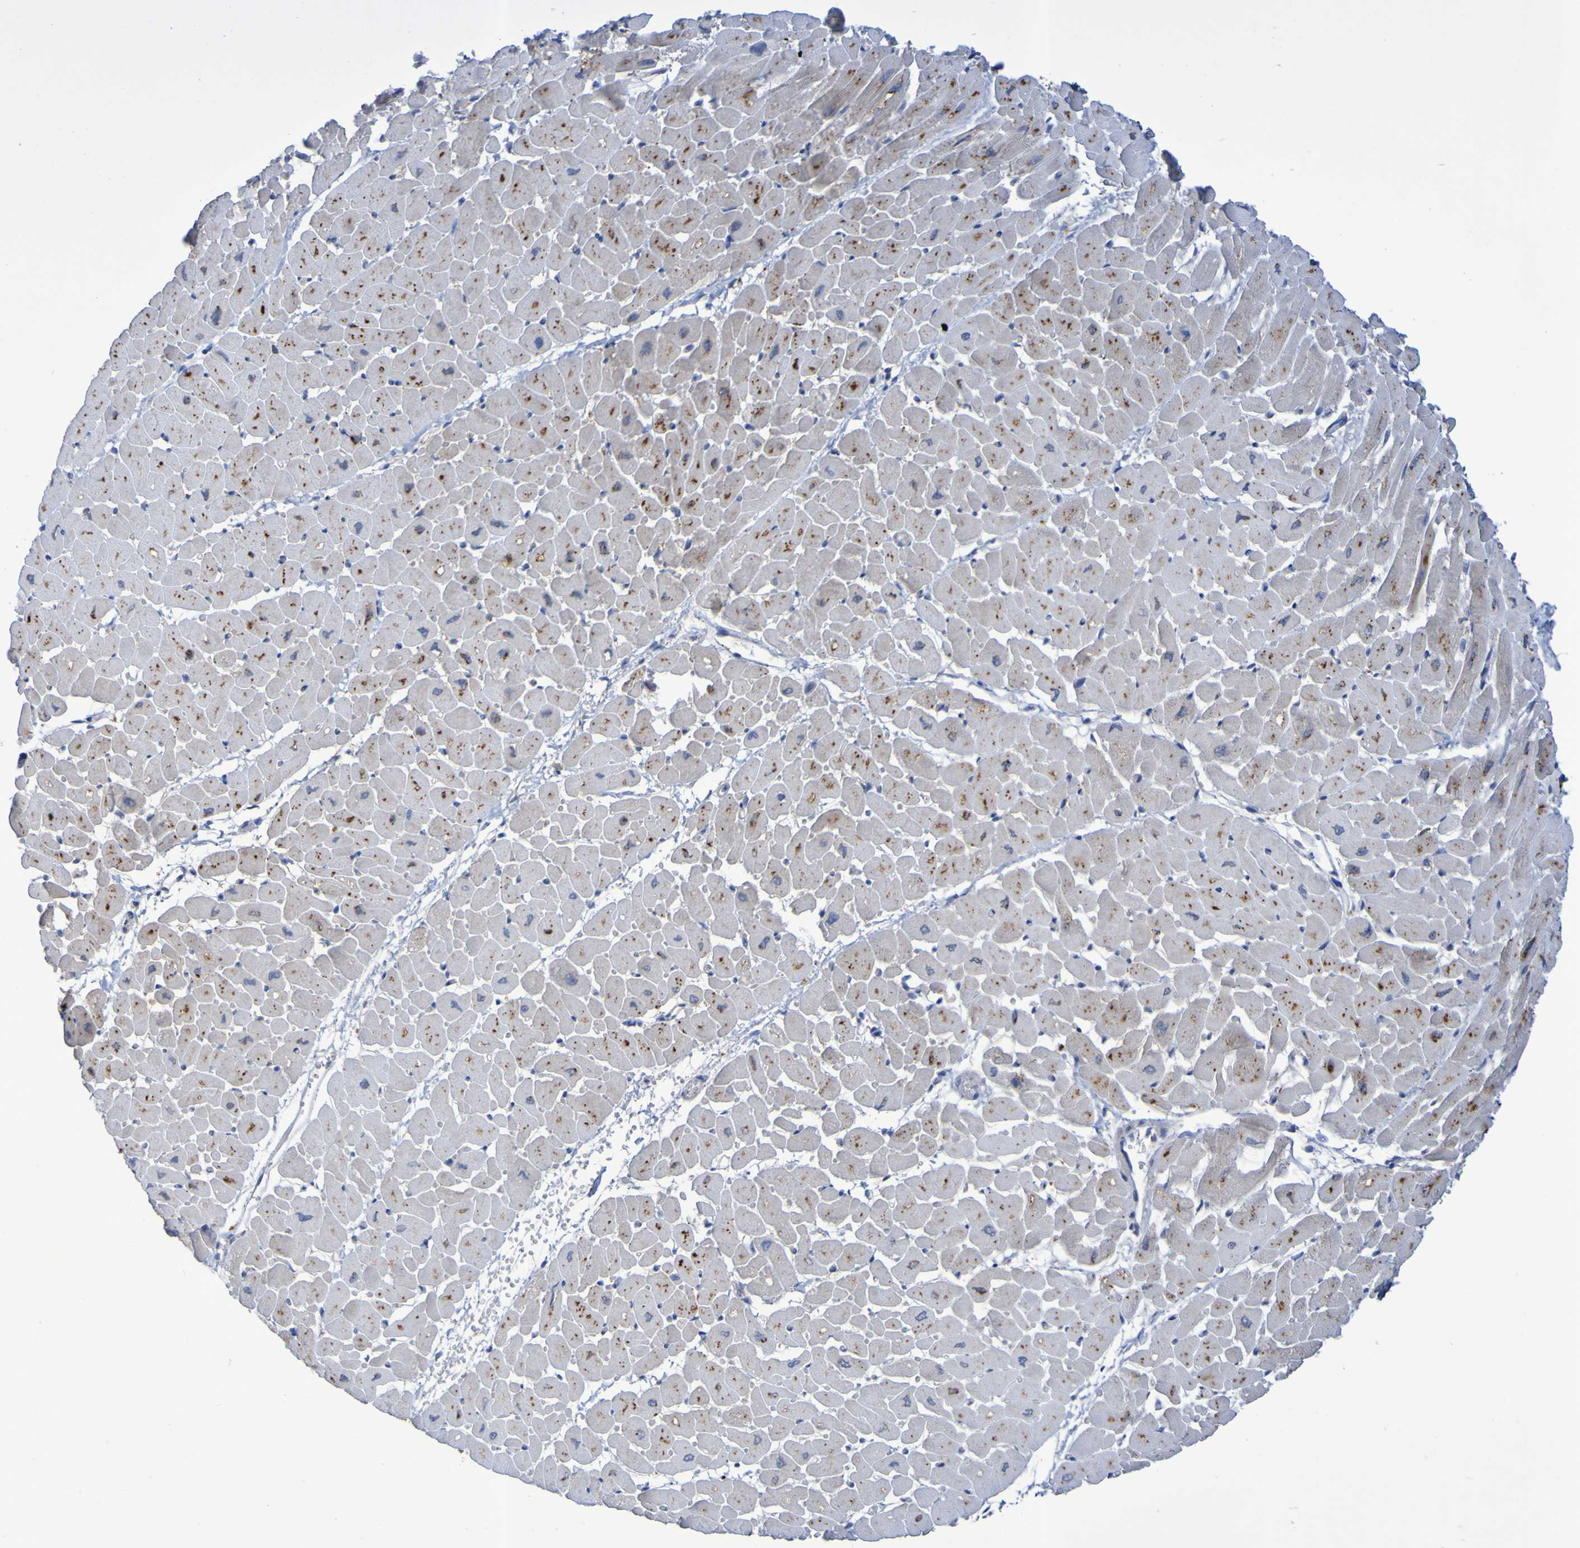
{"staining": {"intensity": "moderate", "quantity": ">75%", "location": "cytoplasmic/membranous"}, "tissue": "heart muscle", "cell_type": "Cardiomyocytes", "image_type": "normal", "snomed": [{"axis": "morphology", "description": "Normal tissue, NOS"}, {"axis": "topography", "description": "Heart"}], "caption": "DAB (3,3'-diaminobenzidine) immunohistochemical staining of unremarkable human heart muscle shows moderate cytoplasmic/membranous protein staining in about >75% of cardiomyocytes.", "gene": "TPH1", "patient": {"sex": "male", "age": 45}}